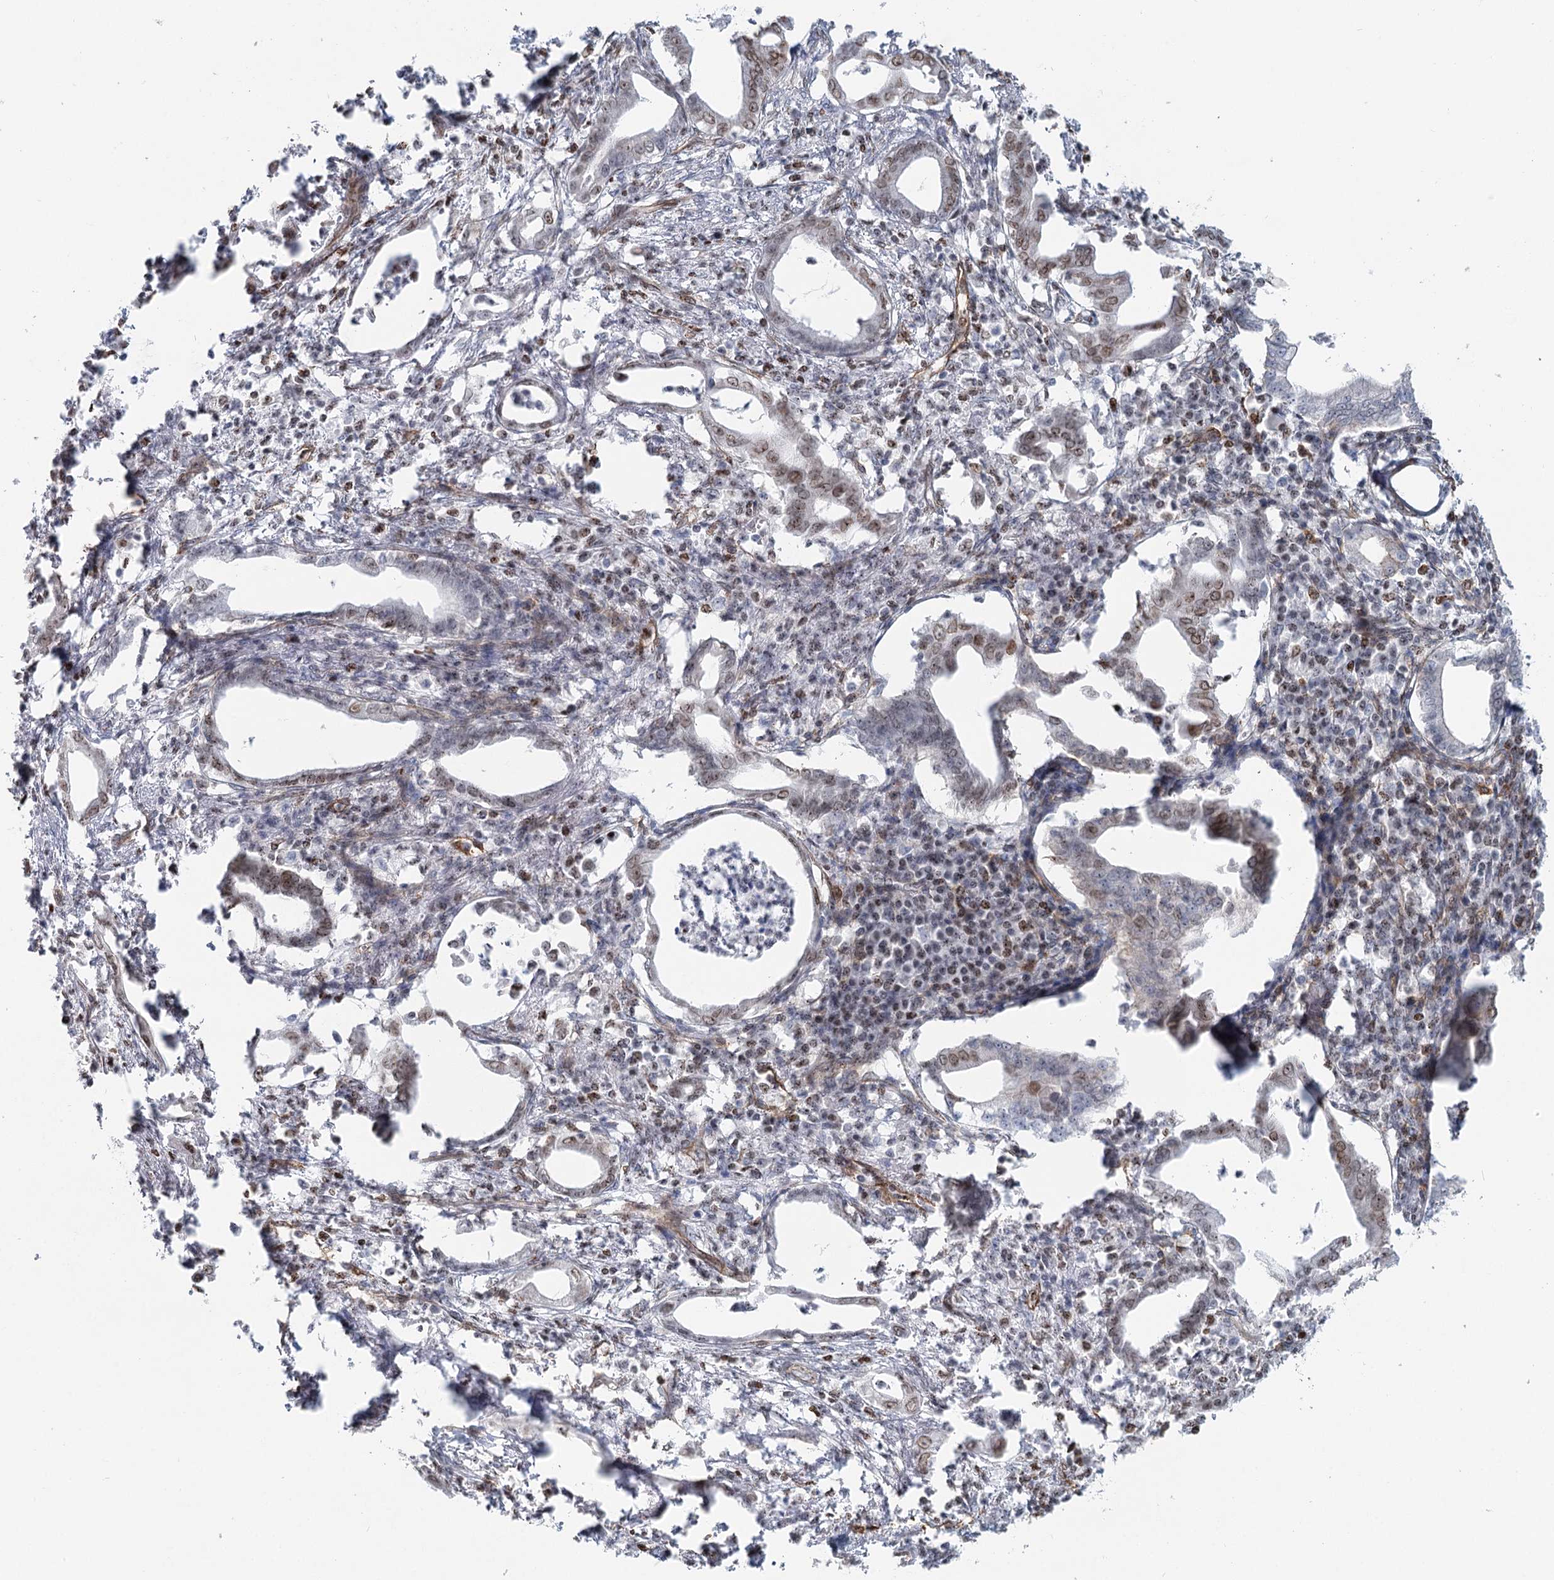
{"staining": {"intensity": "moderate", "quantity": "25%-75%", "location": "nuclear"}, "tissue": "pancreatic cancer", "cell_type": "Tumor cells", "image_type": "cancer", "snomed": [{"axis": "morphology", "description": "Adenocarcinoma, NOS"}, {"axis": "topography", "description": "Pancreas"}], "caption": "Immunohistochemistry (IHC) of adenocarcinoma (pancreatic) demonstrates medium levels of moderate nuclear expression in about 25%-75% of tumor cells. The staining was performed using DAB to visualize the protein expression in brown, while the nuclei were stained in blue with hematoxylin (Magnification: 20x).", "gene": "ZFYVE28", "patient": {"sex": "female", "age": 55}}